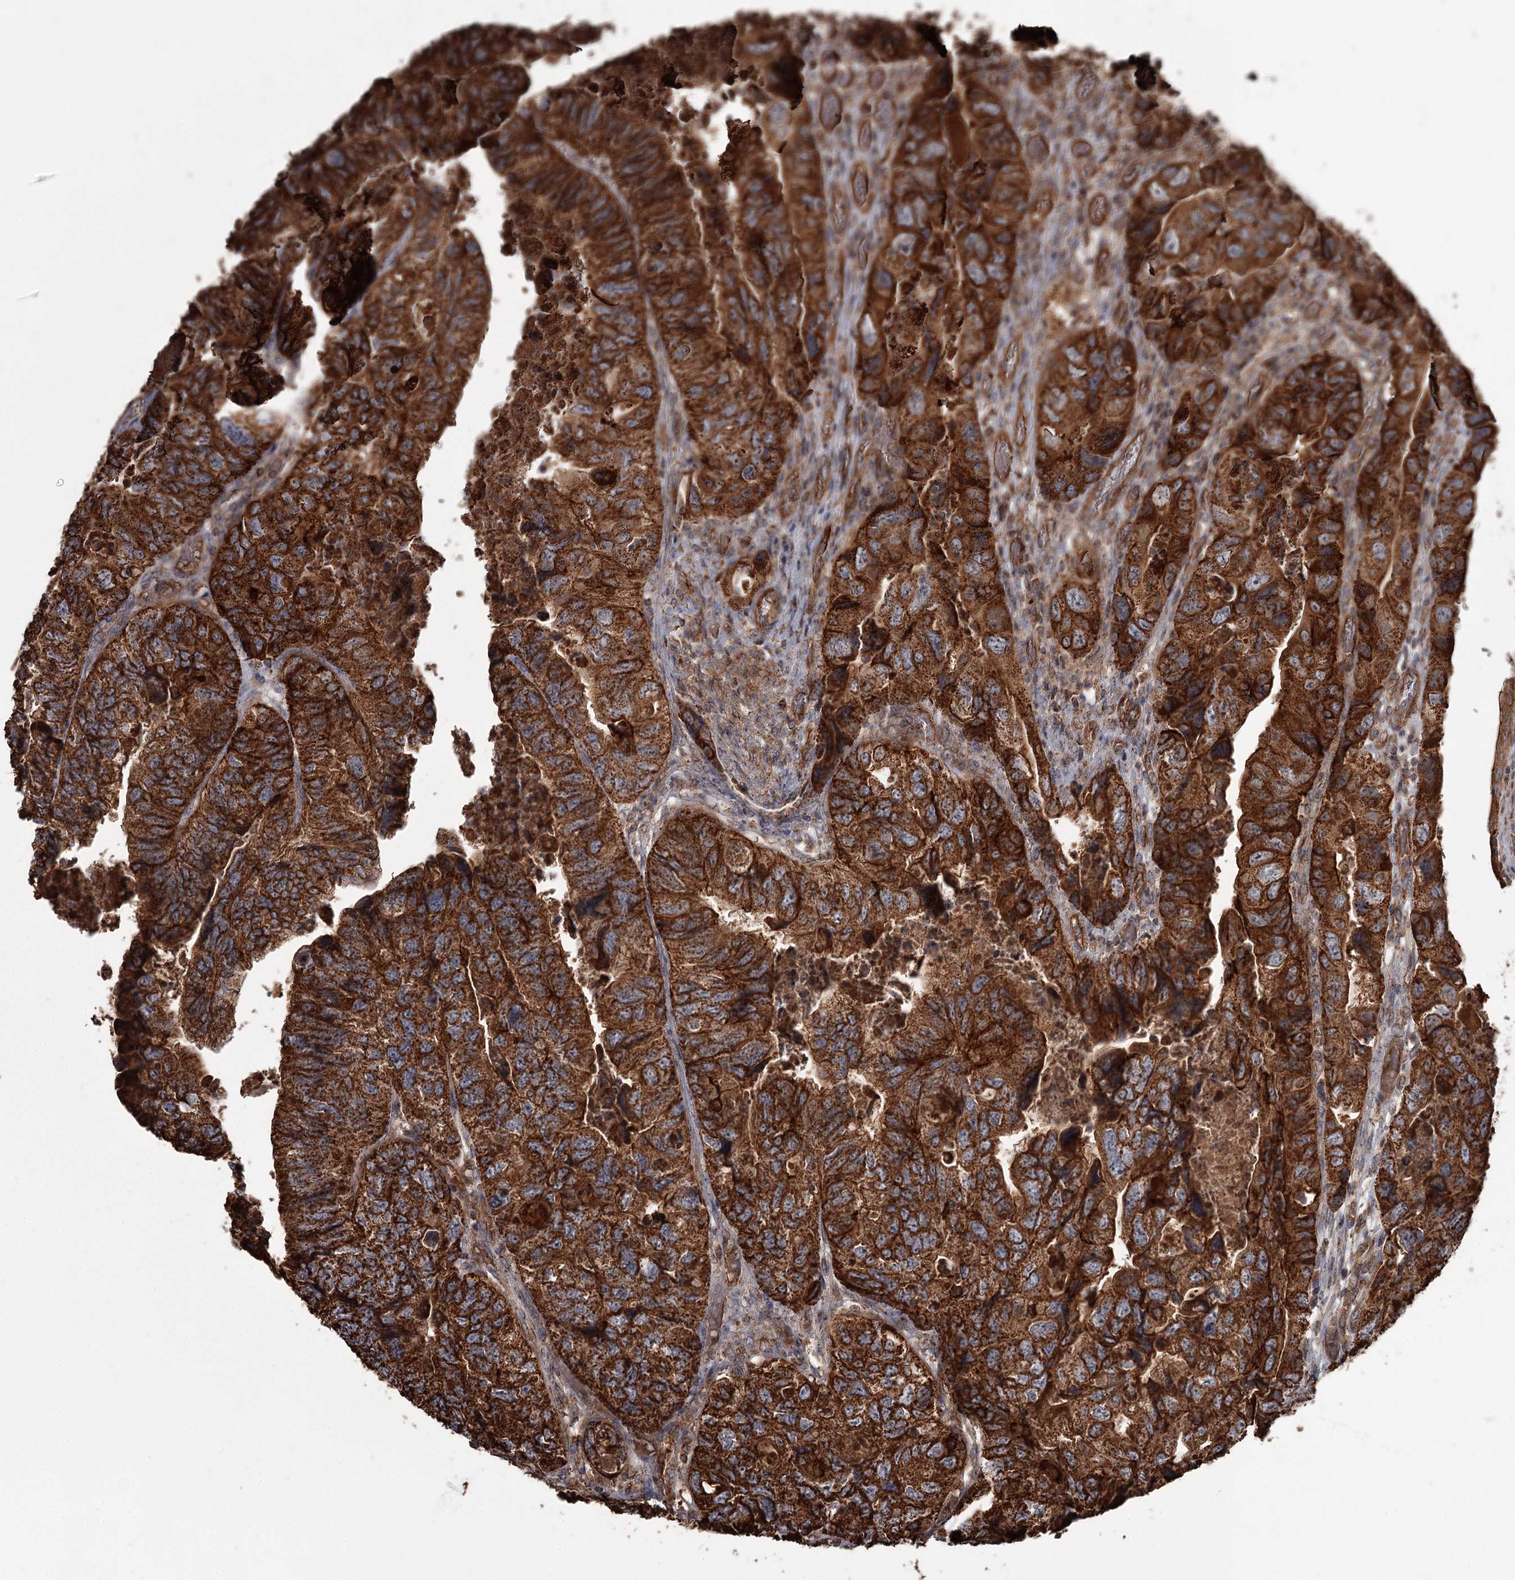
{"staining": {"intensity": "strong", "quantity": ">75%", "location": "cytoplasmic/membranous"}, "tissue": "colorectal cancer", "cell_type": "Tumor cells", "image_type": "cancer", "snomed": [{"axis": "morphology", "description": "Adenocarcinoma, NOS"}, {"axis": "topography", "description": "Rectum"}], "caption": "The immunohistochemical stain shows strong cytoplasmic/membranous positivity in tumor cells of colorectal cancer tissue. The staining was performed using DAB (3,3'-diaminobenzidine), with brown indicating positive protein expression. Nuclei are stained blue with hematoxylin.", "gene": "THAP9", "patient": {"sex": "male", "age": 63}}